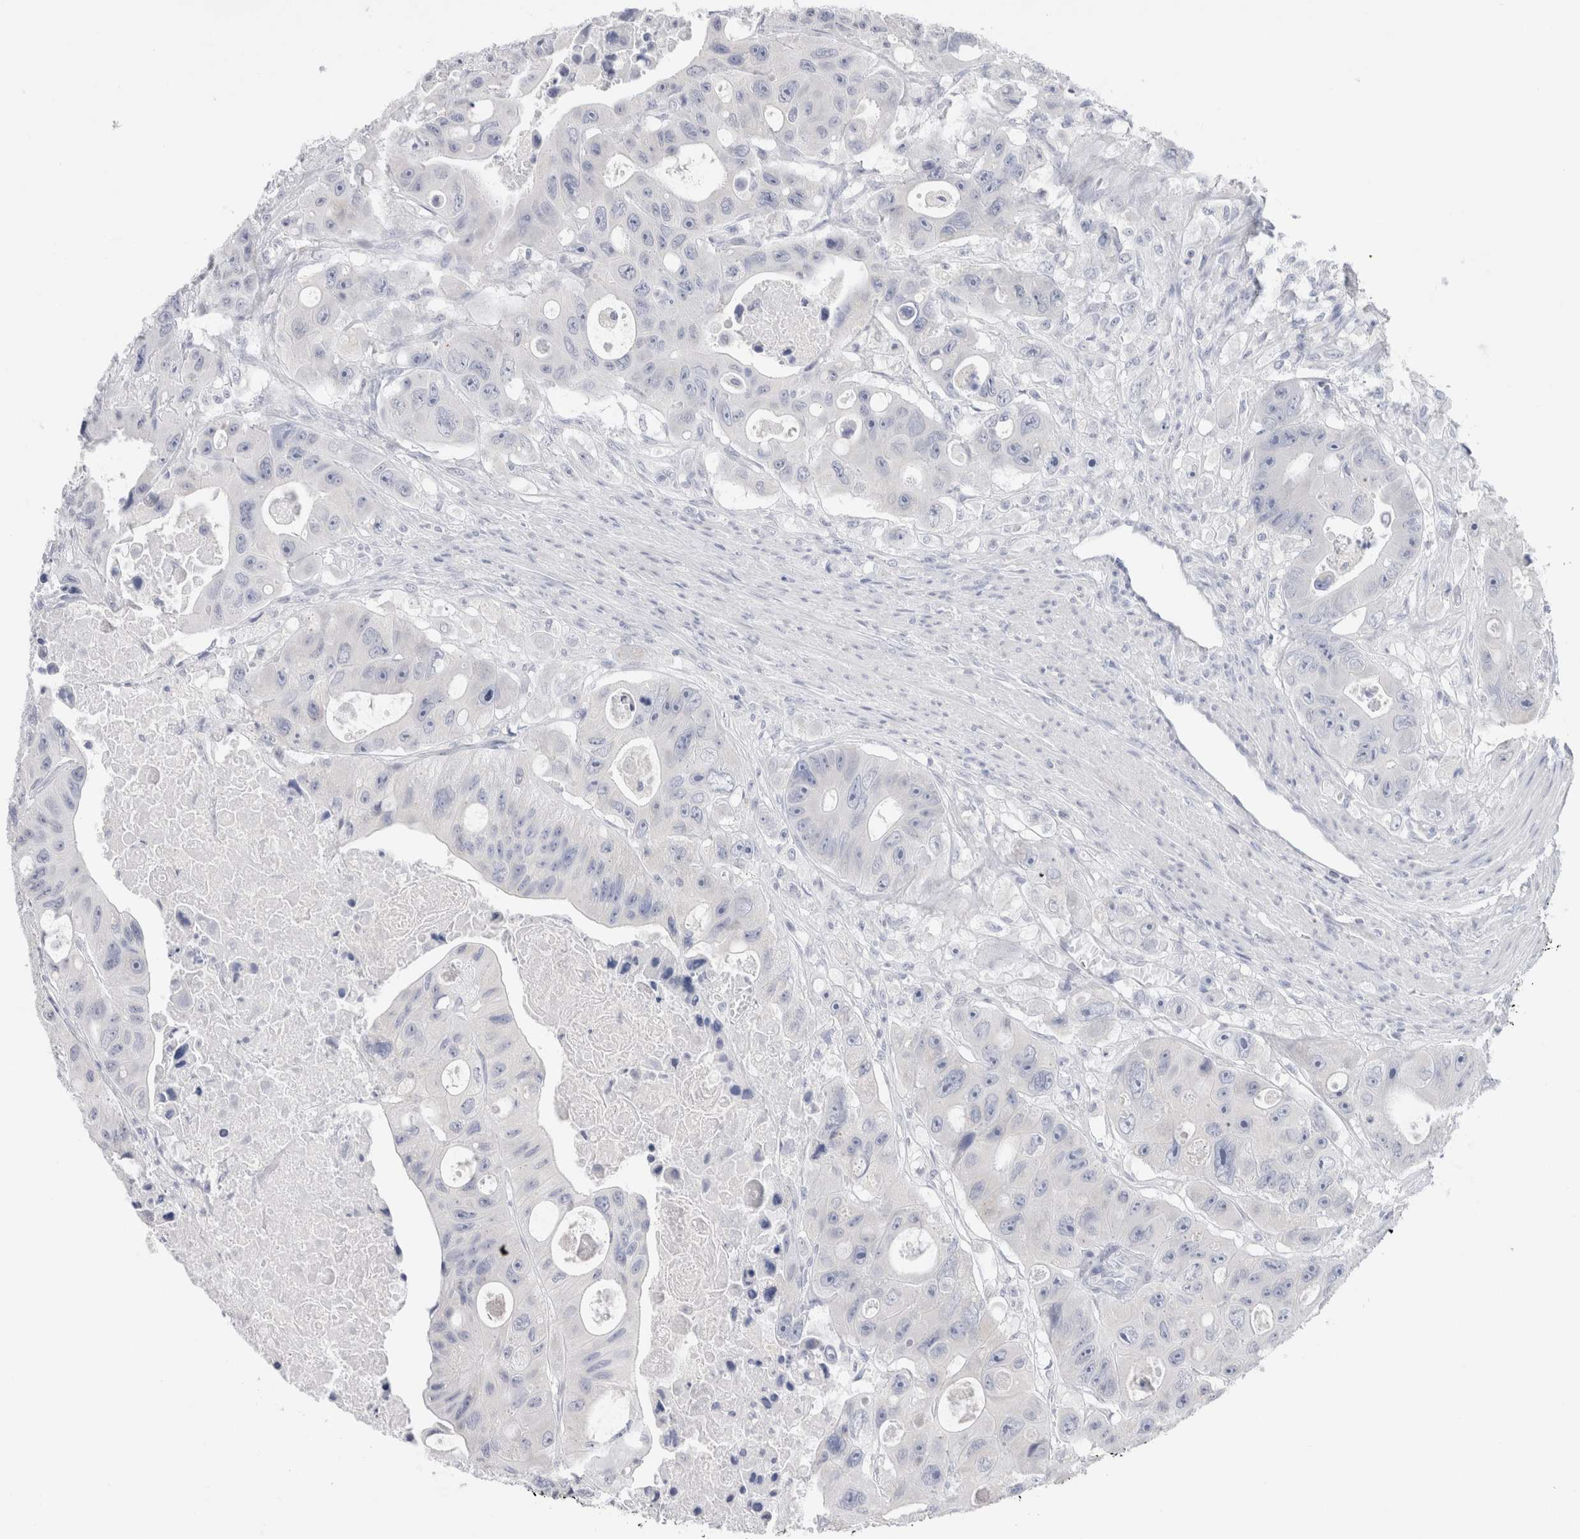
{"staining": {"intensity": "negative", "quantity": "none", "location": "none"}, "tissue": "colorectal cancer", "cell_type": "Tumor cells", "image_type": "cancer", "snomed": [{"axis": "morphology", "description": "Adenocarcinoma, NOS"}, {"axis": "topography", "description": "Colon"}], "caption": "High magnification brightfield microscopy of colorectal adenocarcinoma stained with DAB (3,3'-diaminobenzidine) (brown) and counterstained with hematoxylin (blue): tumor cells show no significant expression. Nuclei are stained in blue.", "gene": "C9orf50", "patient": {"sex": "female", "age": 46}}